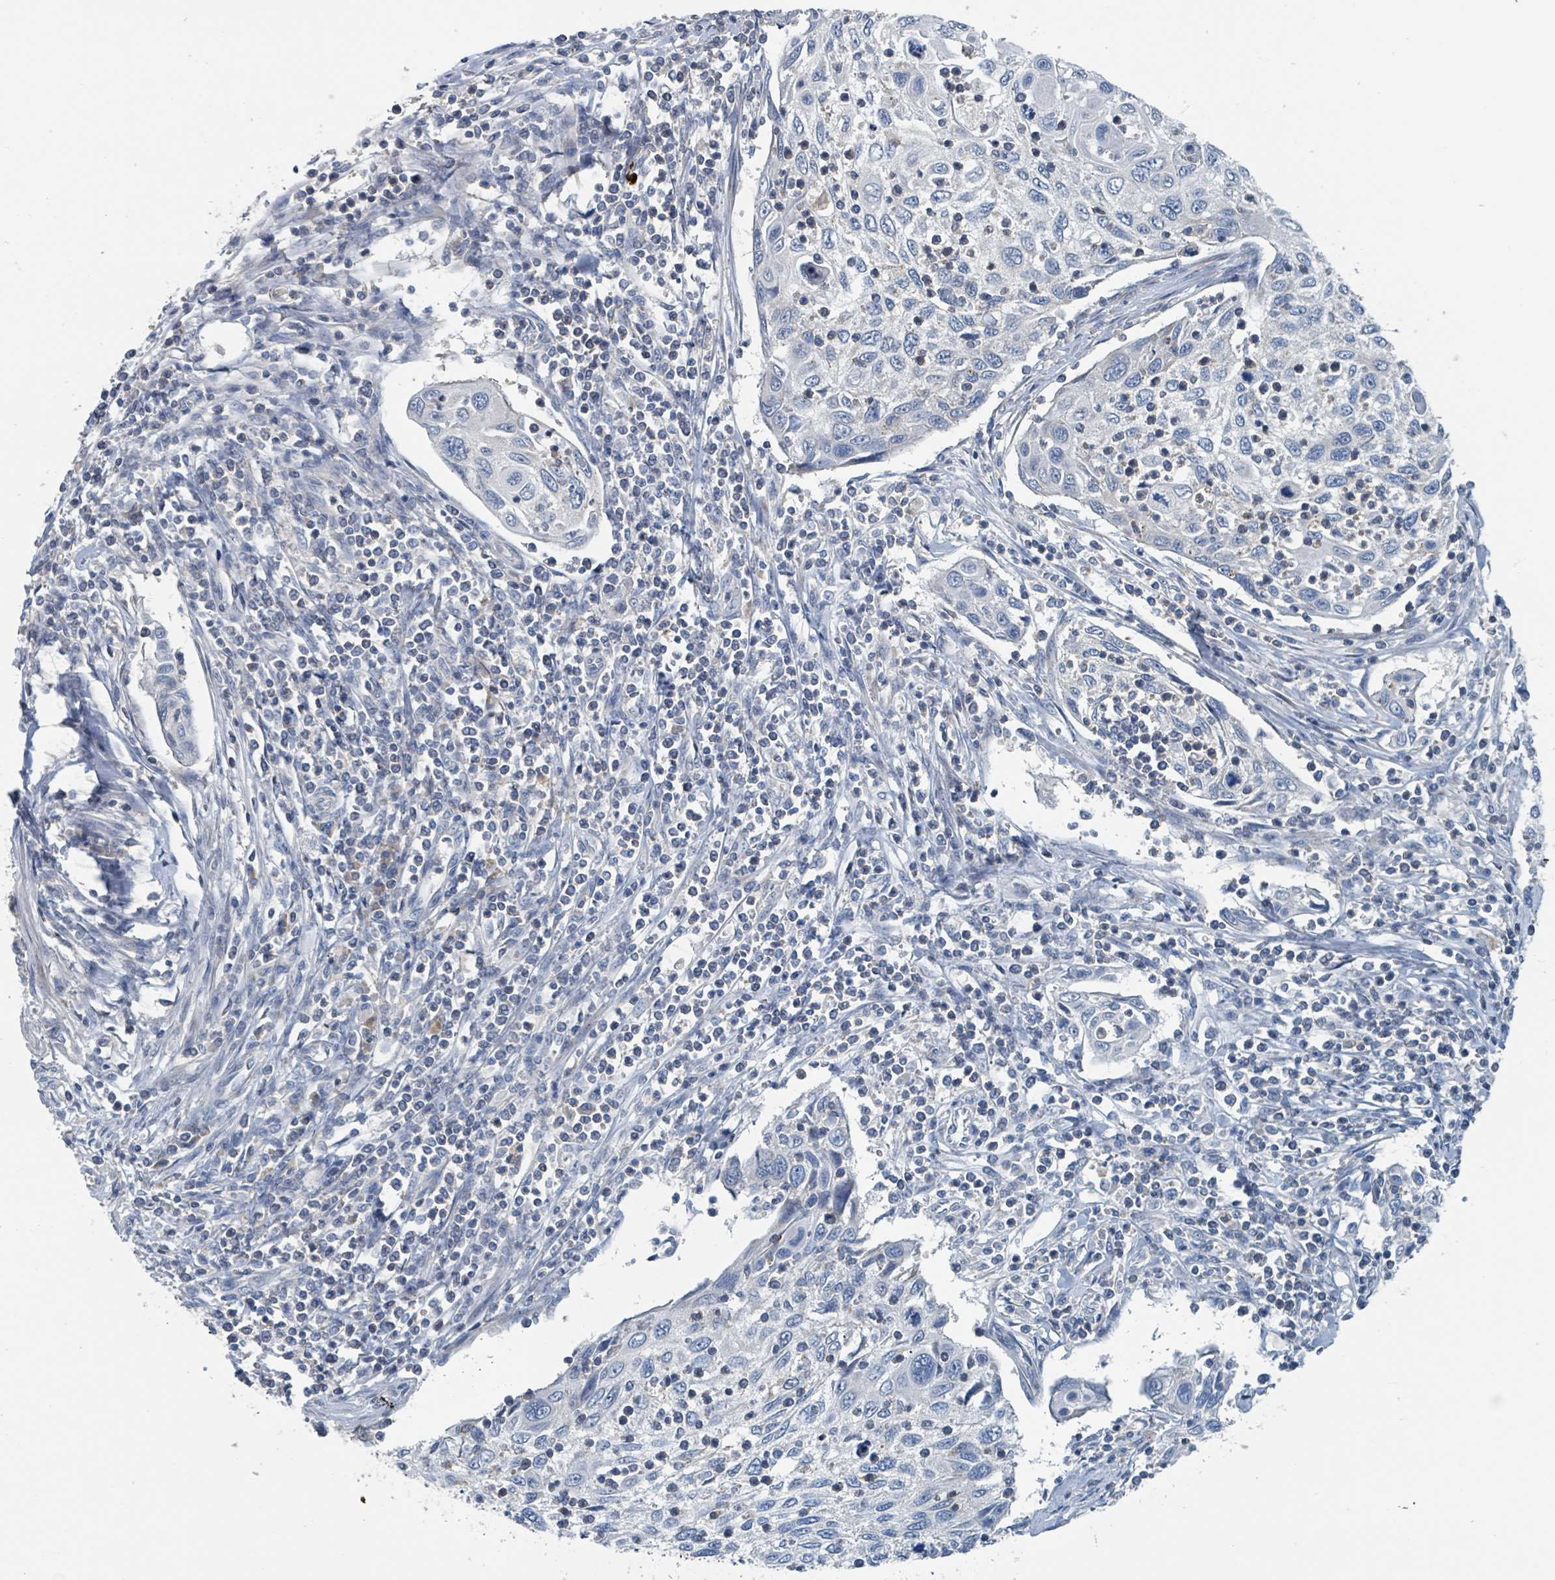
{"staining": {"intensity": "negative", "quantity": "none", "location": "none"}, "tissue": "cervical cancer", "cell_type": "Tumor cells", "image_type": "cancer", "snomed": [{"axis": "morphology", "description": "Squamous cell carcinoma, NOS"}, {"axis": "topography", "description": "Cervix"}], "caption": "Immunohistochemistry of cervical cancer (squamous cell carcinoma) displays no positivity in tumor cells.", "gene": "ACBD4", "patient": {"sex": "female", "age": 70}}